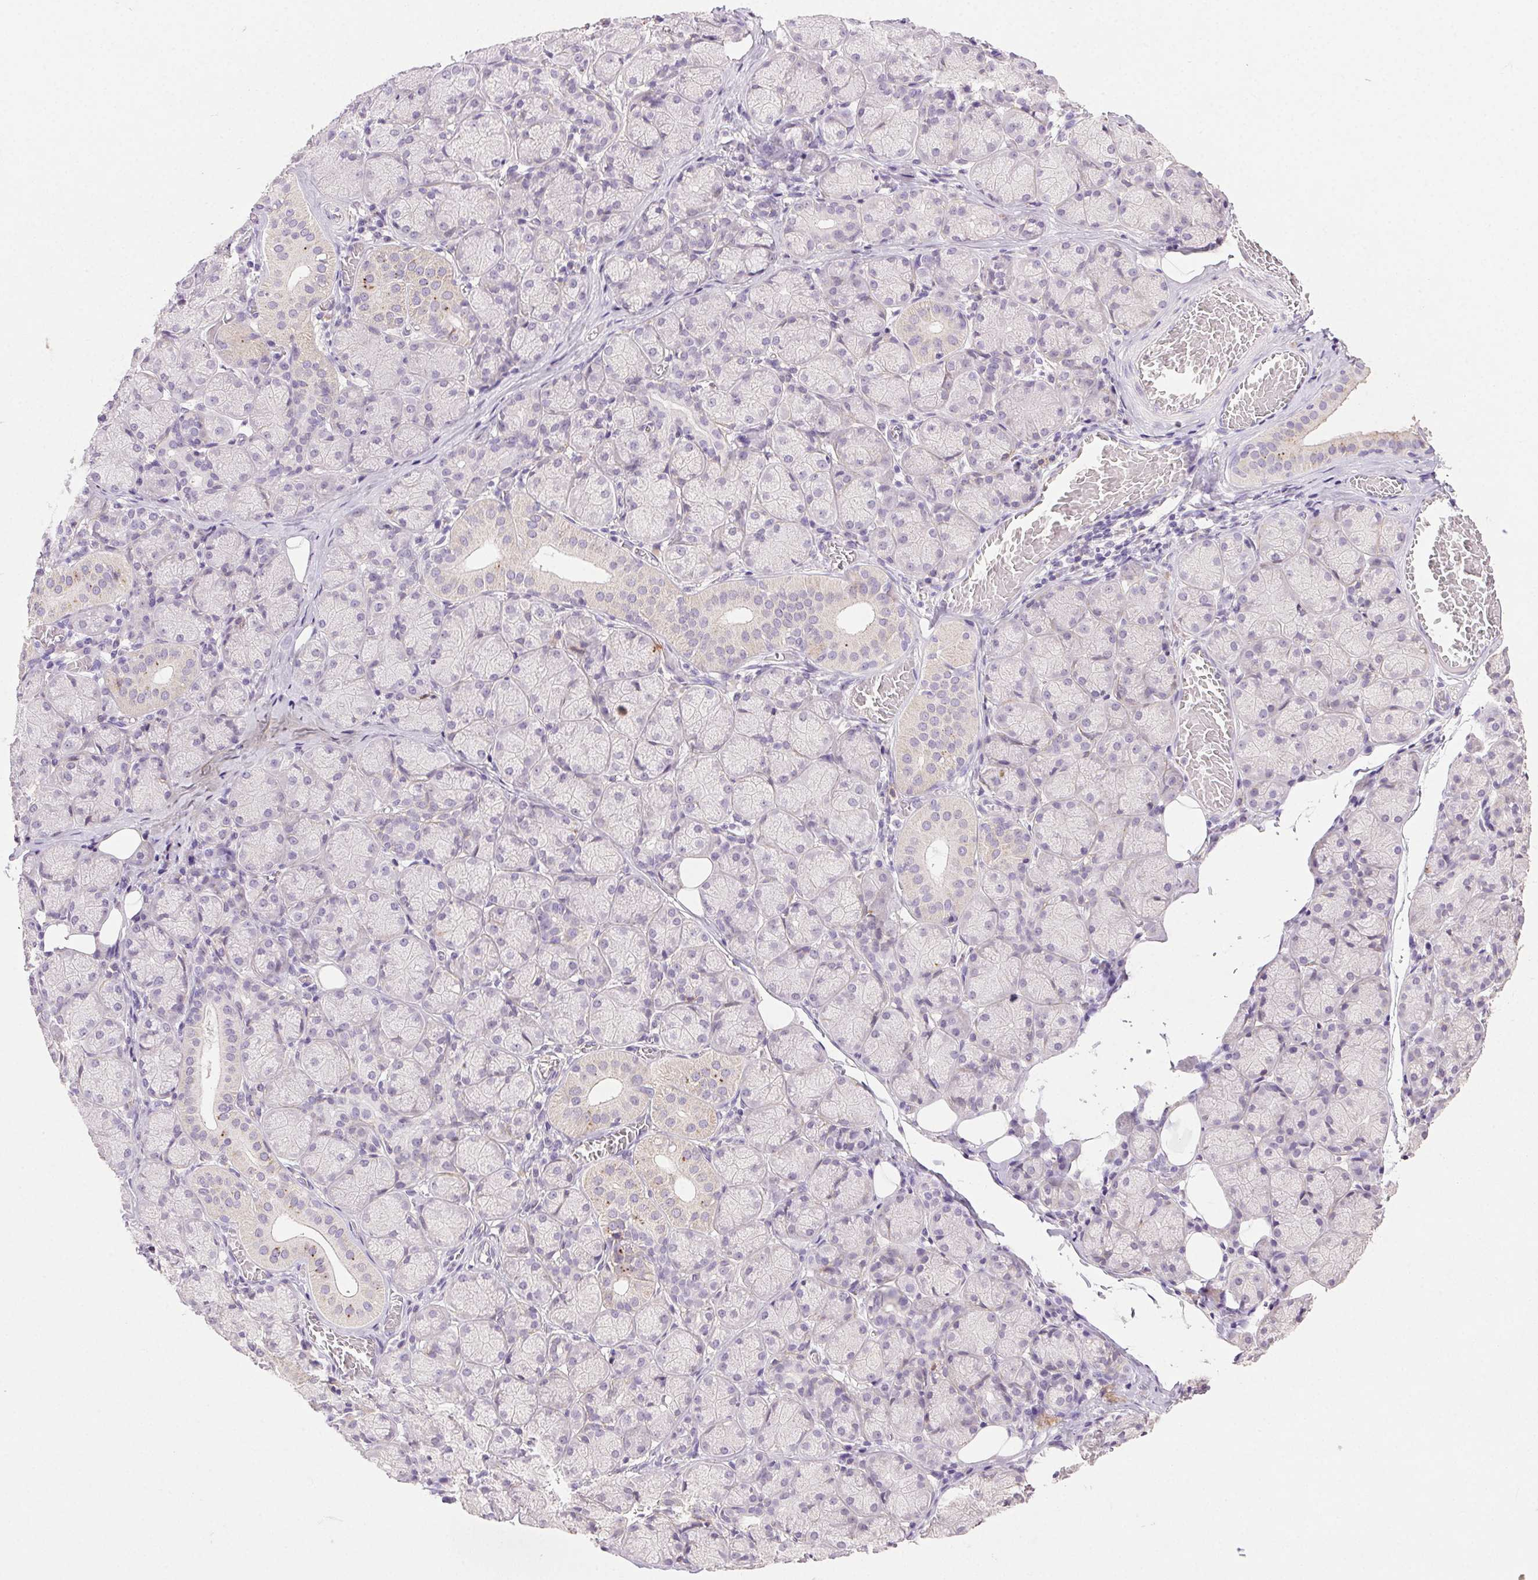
{"staining": {"intensity": "weak", "quantity": "<25%", "location": "cytoplasmic/membranous"}, "tissue": "salivary gland", "cell_type": "Glandular cells", "image_type": "normal", "snomed": [{"axis": "morphology", "description": "Normal tissue, NOS"}, {"axis": "topography", "description": "Salivary gland"}, {"axis": "topography", "description": "Peripheral nerve tissue"}], "caption": "Histopathology image shows no protein positivity in glandular cells of unremarkable salivary gland. The staining was performed using DAB (3,3'-diaminobenzidine) to visualize the protein expression in brown, while the nuclei were stained in blue with hematoxylin (Magnification: 20x).", "gene": "AKAP5", "patient": {"sex": "female", "age": 24}}